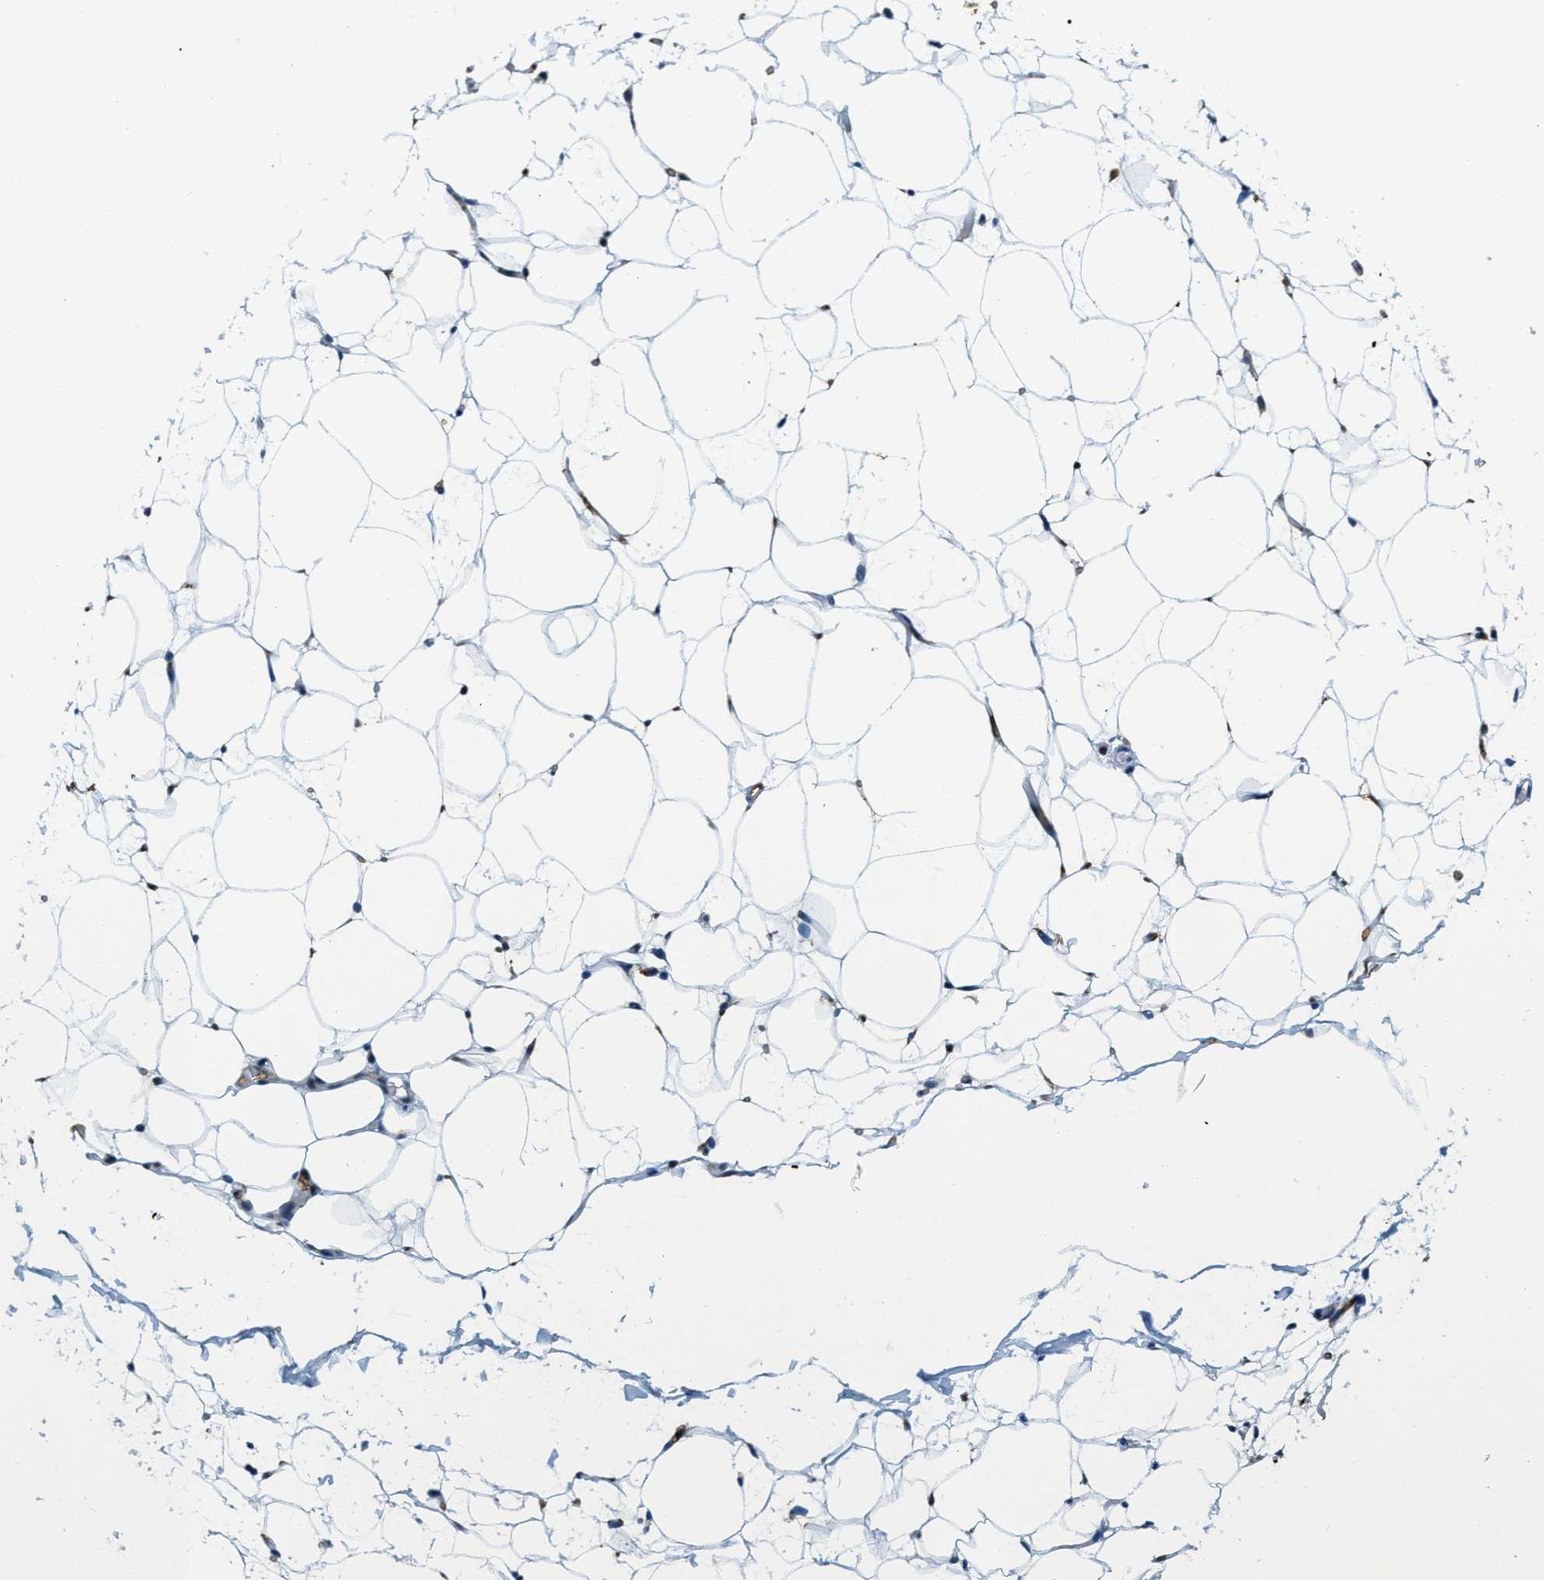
{"staining": {"intensity": "moderate", "quantity": "<25%", "location": "cytoplasmic/membranous"}, "tissue": "adipose tissue", "cell_type": "Adipocytes", "image_type": "normal", "snomed": [{"axis": "morphology", "description": "Normal tissue, NOS"}, {"axis": "topography", "description": "Breast"}, {"axis": "topography", "description": "Soft tissue"}], "caption": "Immunohistochemical staining of normal human adipose tissue reveals low levels of moderate cytoplasmic/membranous expression in about <25% of adipocytes.", "gene": "CA4", "patient": {"sex": "female", "age": 75}}